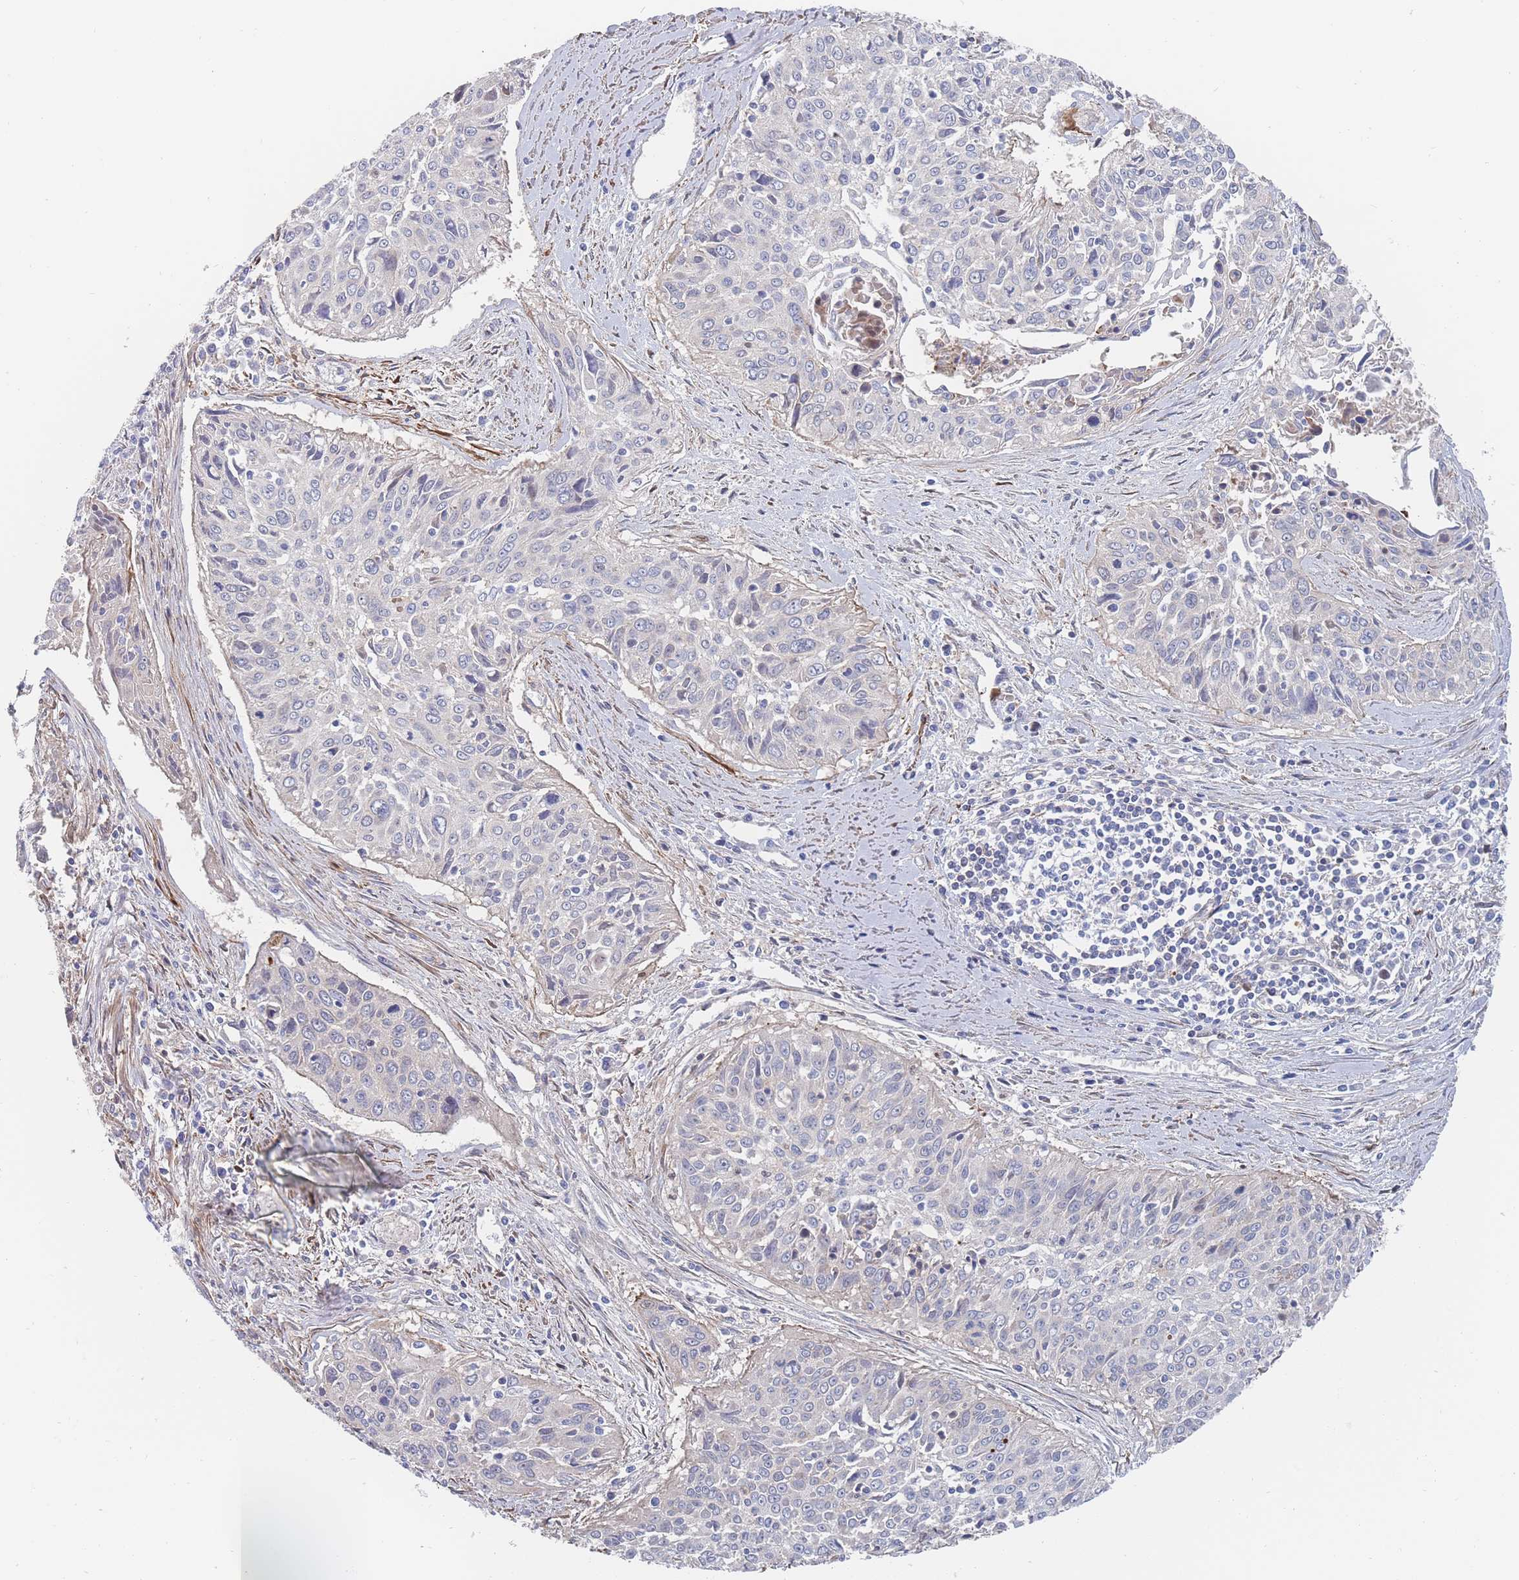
{"staining": {"intensity": "negative", "quantity": "none", "location": "none"}, "tissue": "cervical cancer", "cell_type": "Tumor cells", "image_type": "cancer", "snomed": [{"axis": "morphology", "description": "Squamous cell carcinoma, NOS"}, {"axis": "topography", "description": "Cervix"}], "caption": "Immunohistochemical staining of human cervical squamous cell carcinoma demonstrates no significant positivity in tumor cells.", "gene": "G6PC1", "patient": {"sex": "female", "age": 55}}